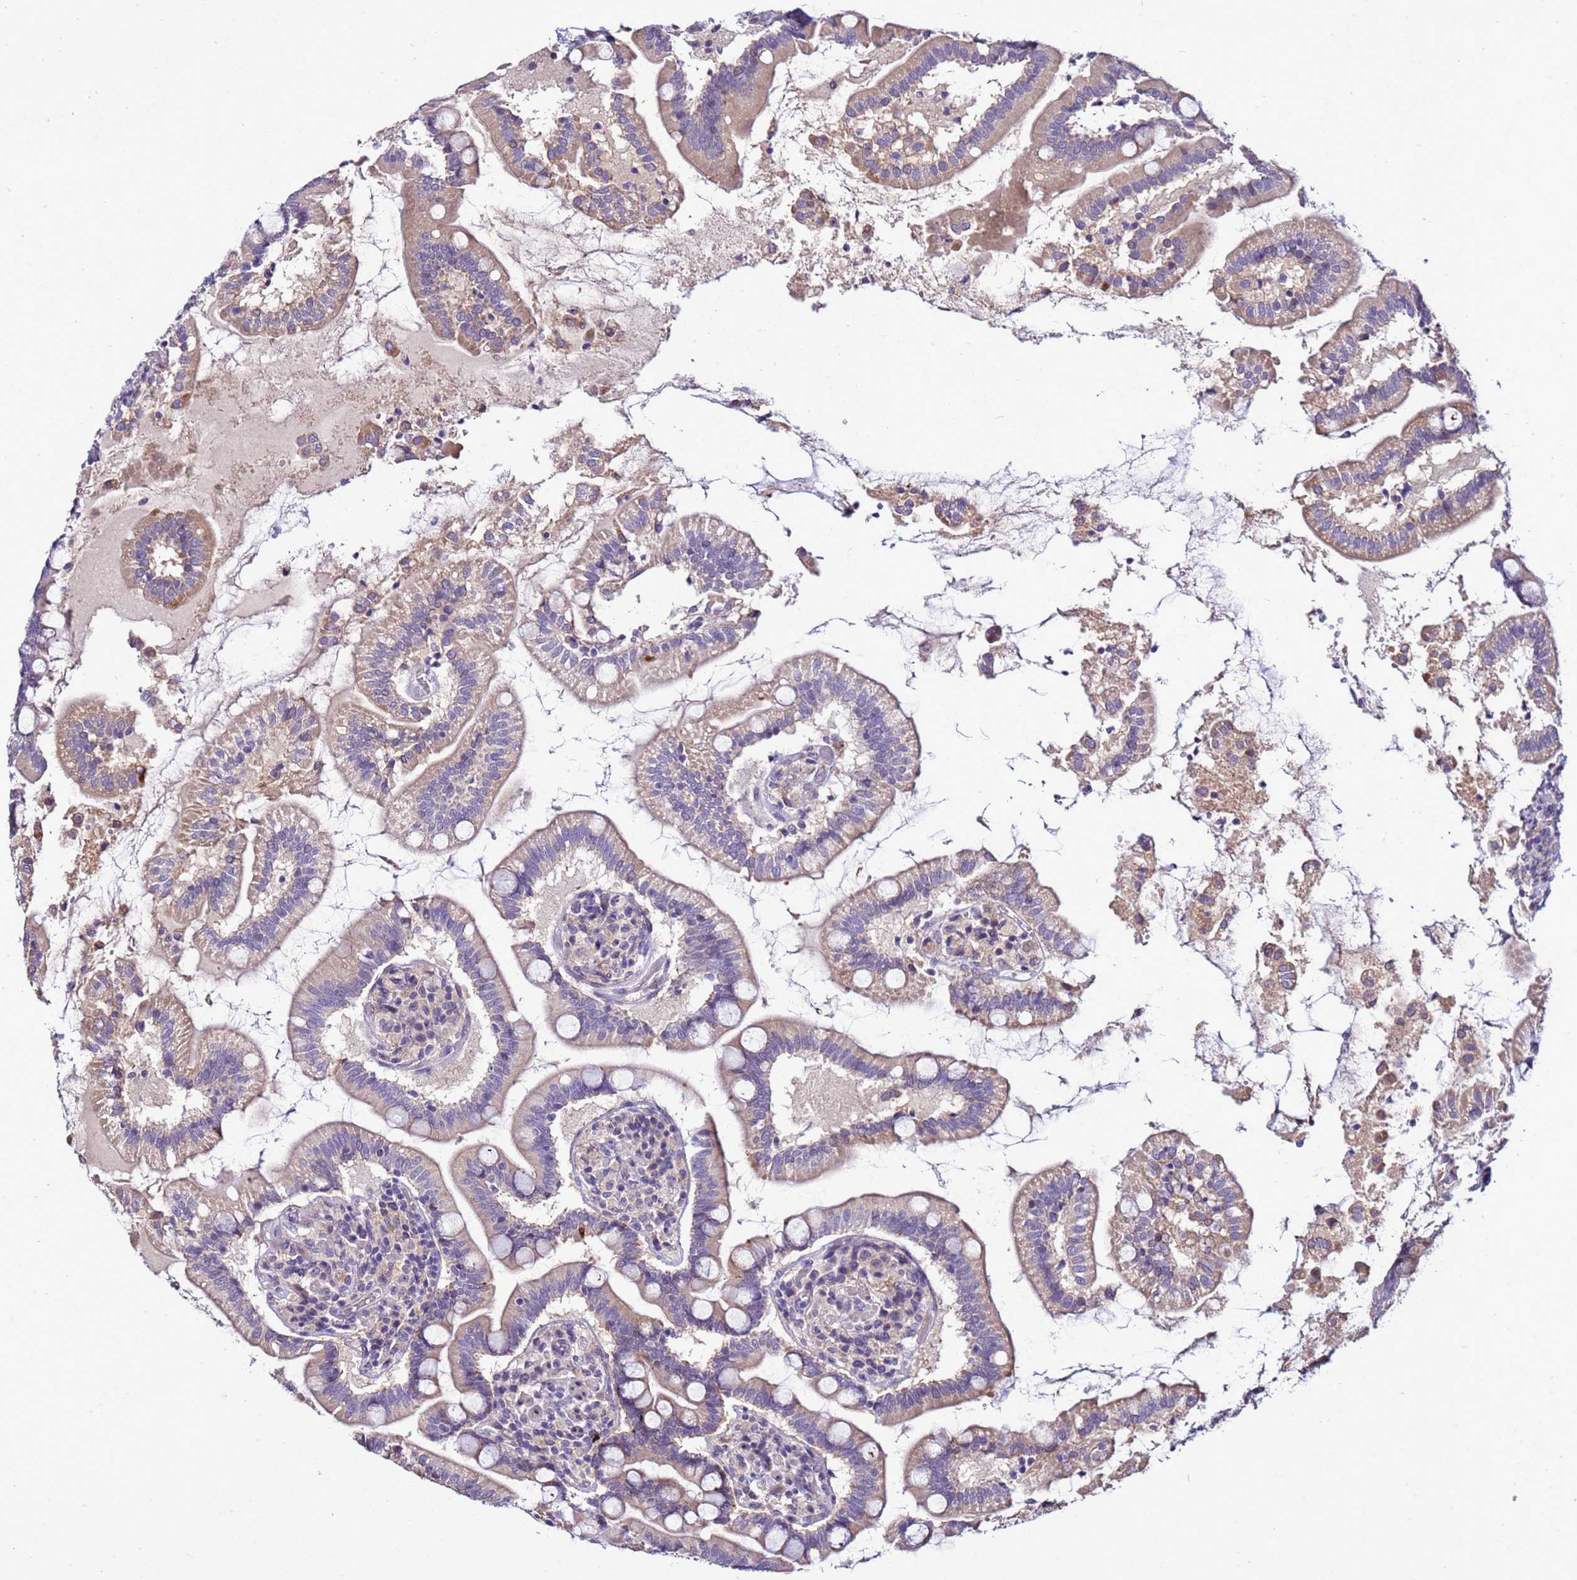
{"staining": {"intensity": "moderate", "quantity": ">75%", "location": "cytoplasmic/membranous"}, "tissue": "small intestine", "cell_type": "Glandular cells", "image_type": "normal", "snomed": [{"axis": "morphology", "description": "Normal tissue, NOS"}, {"axis": "topography", "description": "Small intestine"}], "caption": "Glandular cells show medium levels of moderate cytoplasmic/membranous staining in about >75% of cells in benign human small intestine.", "gene": "NOL8", "patient": {"sex": "female", "age": 64}}